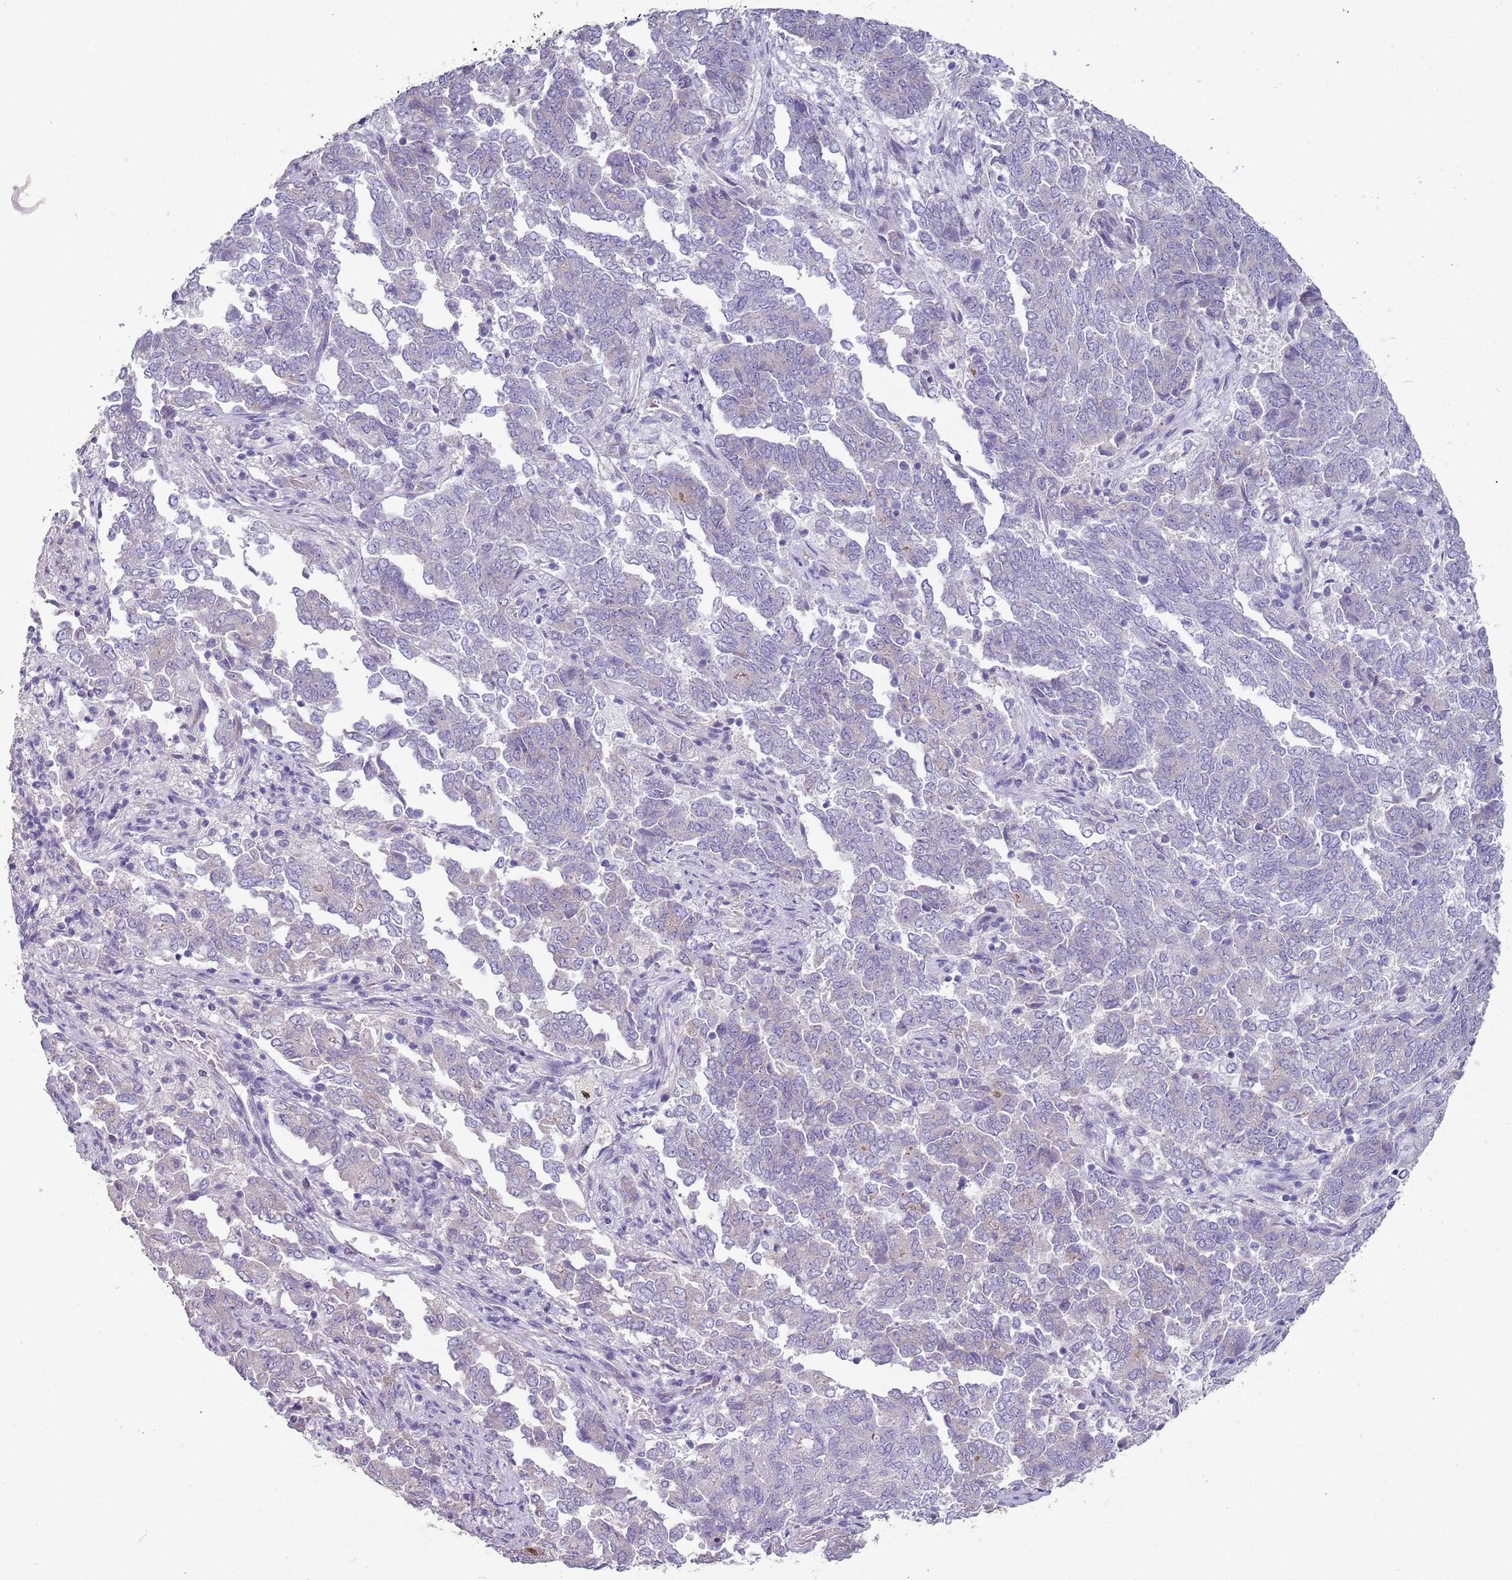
{"staining": {"intensity": "negative", "quantity": "none", "location": "none"}, "tissue": "endometrial cancer", "cell_type": "Tumor cells", "image_type": "cancer", "snomed": [{"axis": "morphology", "description": "Adenocarcinoma, NOS"}, {"axis": "topography", "description": "Endometrium"}], "caption": "Human endometrial cancer (adenocarcinoma) stained for a protein using IHC demonstrates no positivity in tumor cells.", "gene": "ZNF583", "patient": {"sex": "female", "age": 80}}